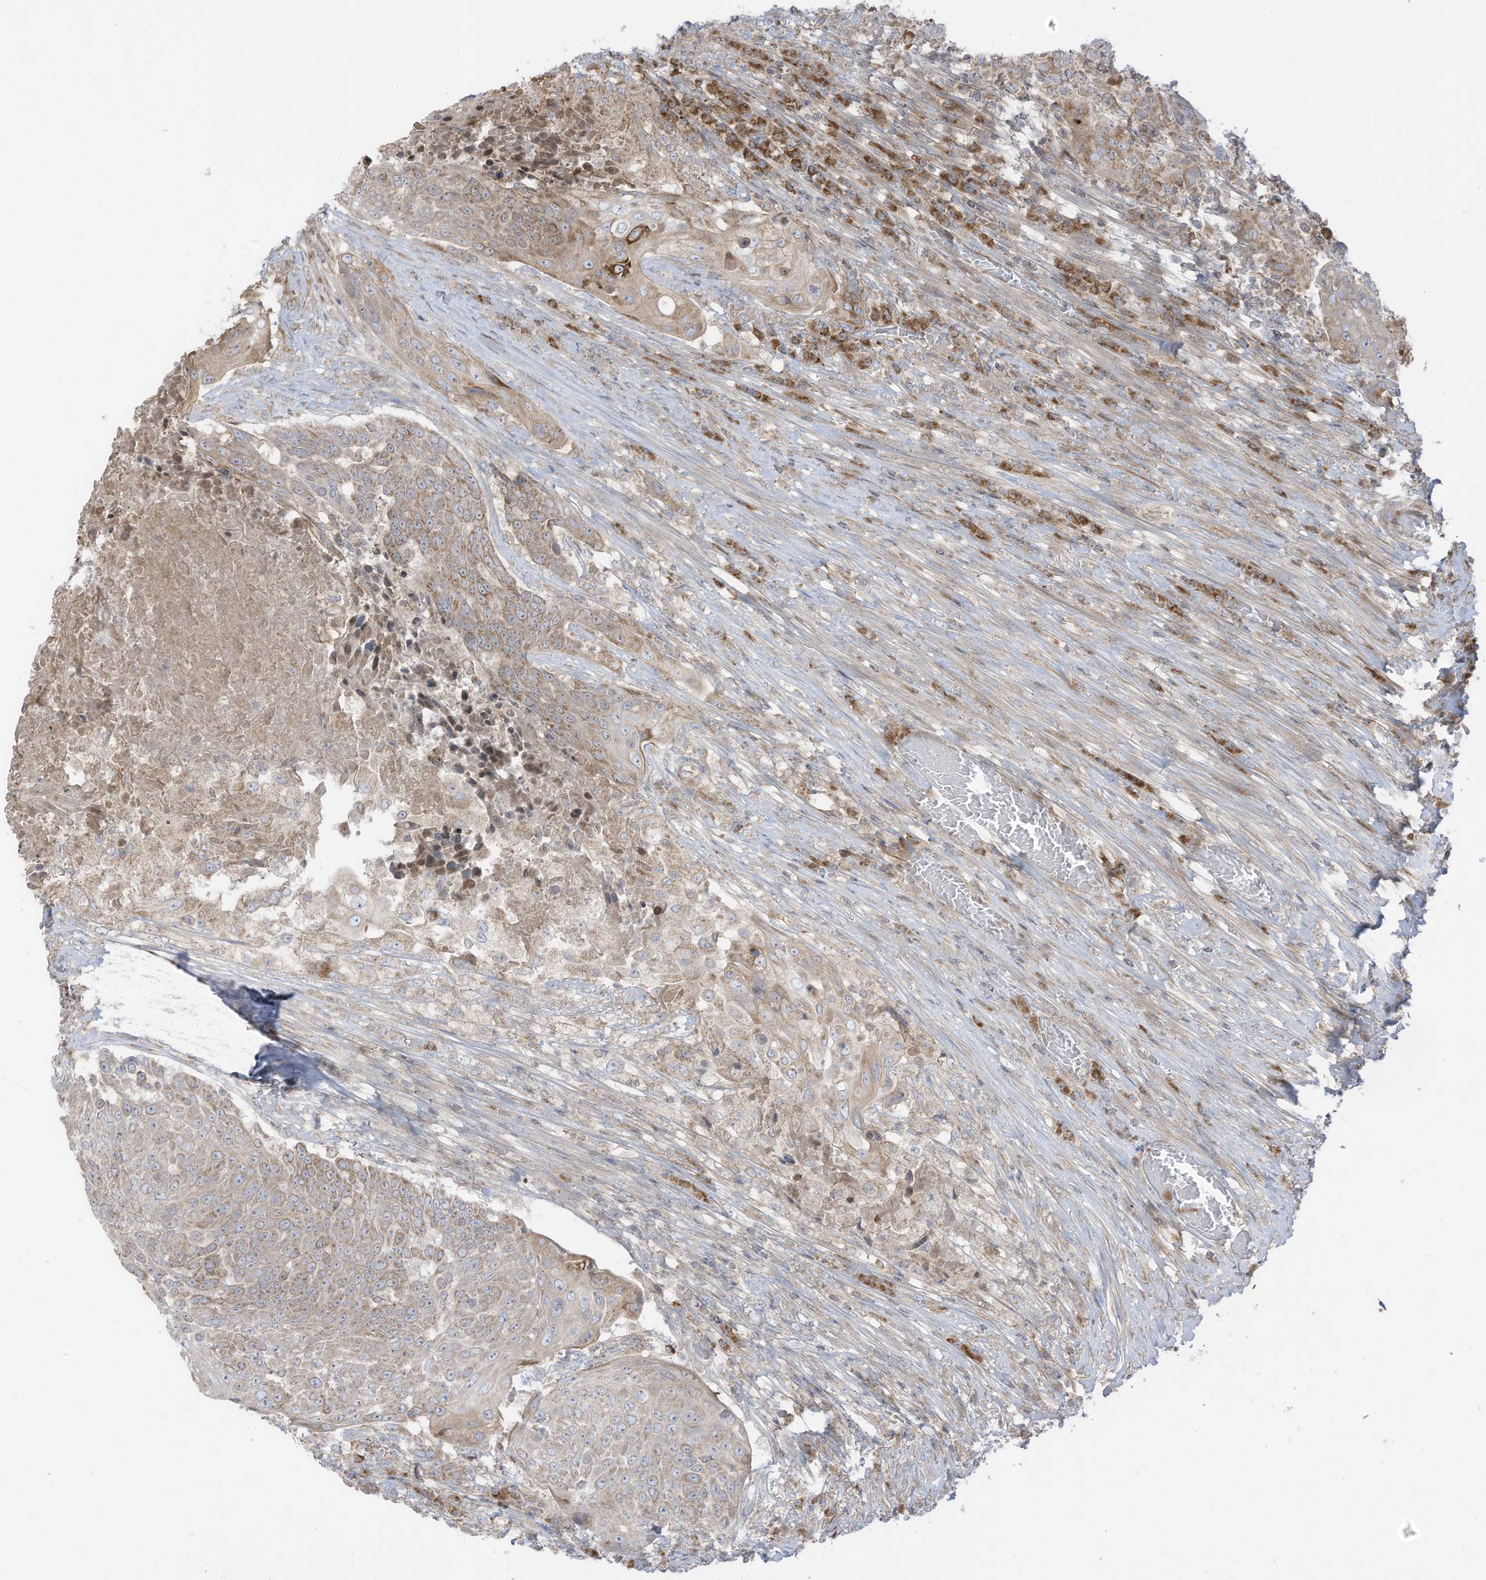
{"staining": {"intensity": "moderate", "quantity": "25%-75%", "location": "cytoplasmic/membranous"}, "tissue": "urothelial cancer", "cell_type": "Tumor cells", "image_type": "cancer", "snomed": [{"axis": "morphology", "description": "Urothelial carcinoma, High grade"}, {"axis": "topography", "description": "Urinary bladder"}], "caption": "Urothelial cancer stained with a protein marker exhibits moderate staining in tumor cells.", "gene": "CGAS", "patient": {"sex": "female", "age": 63}}